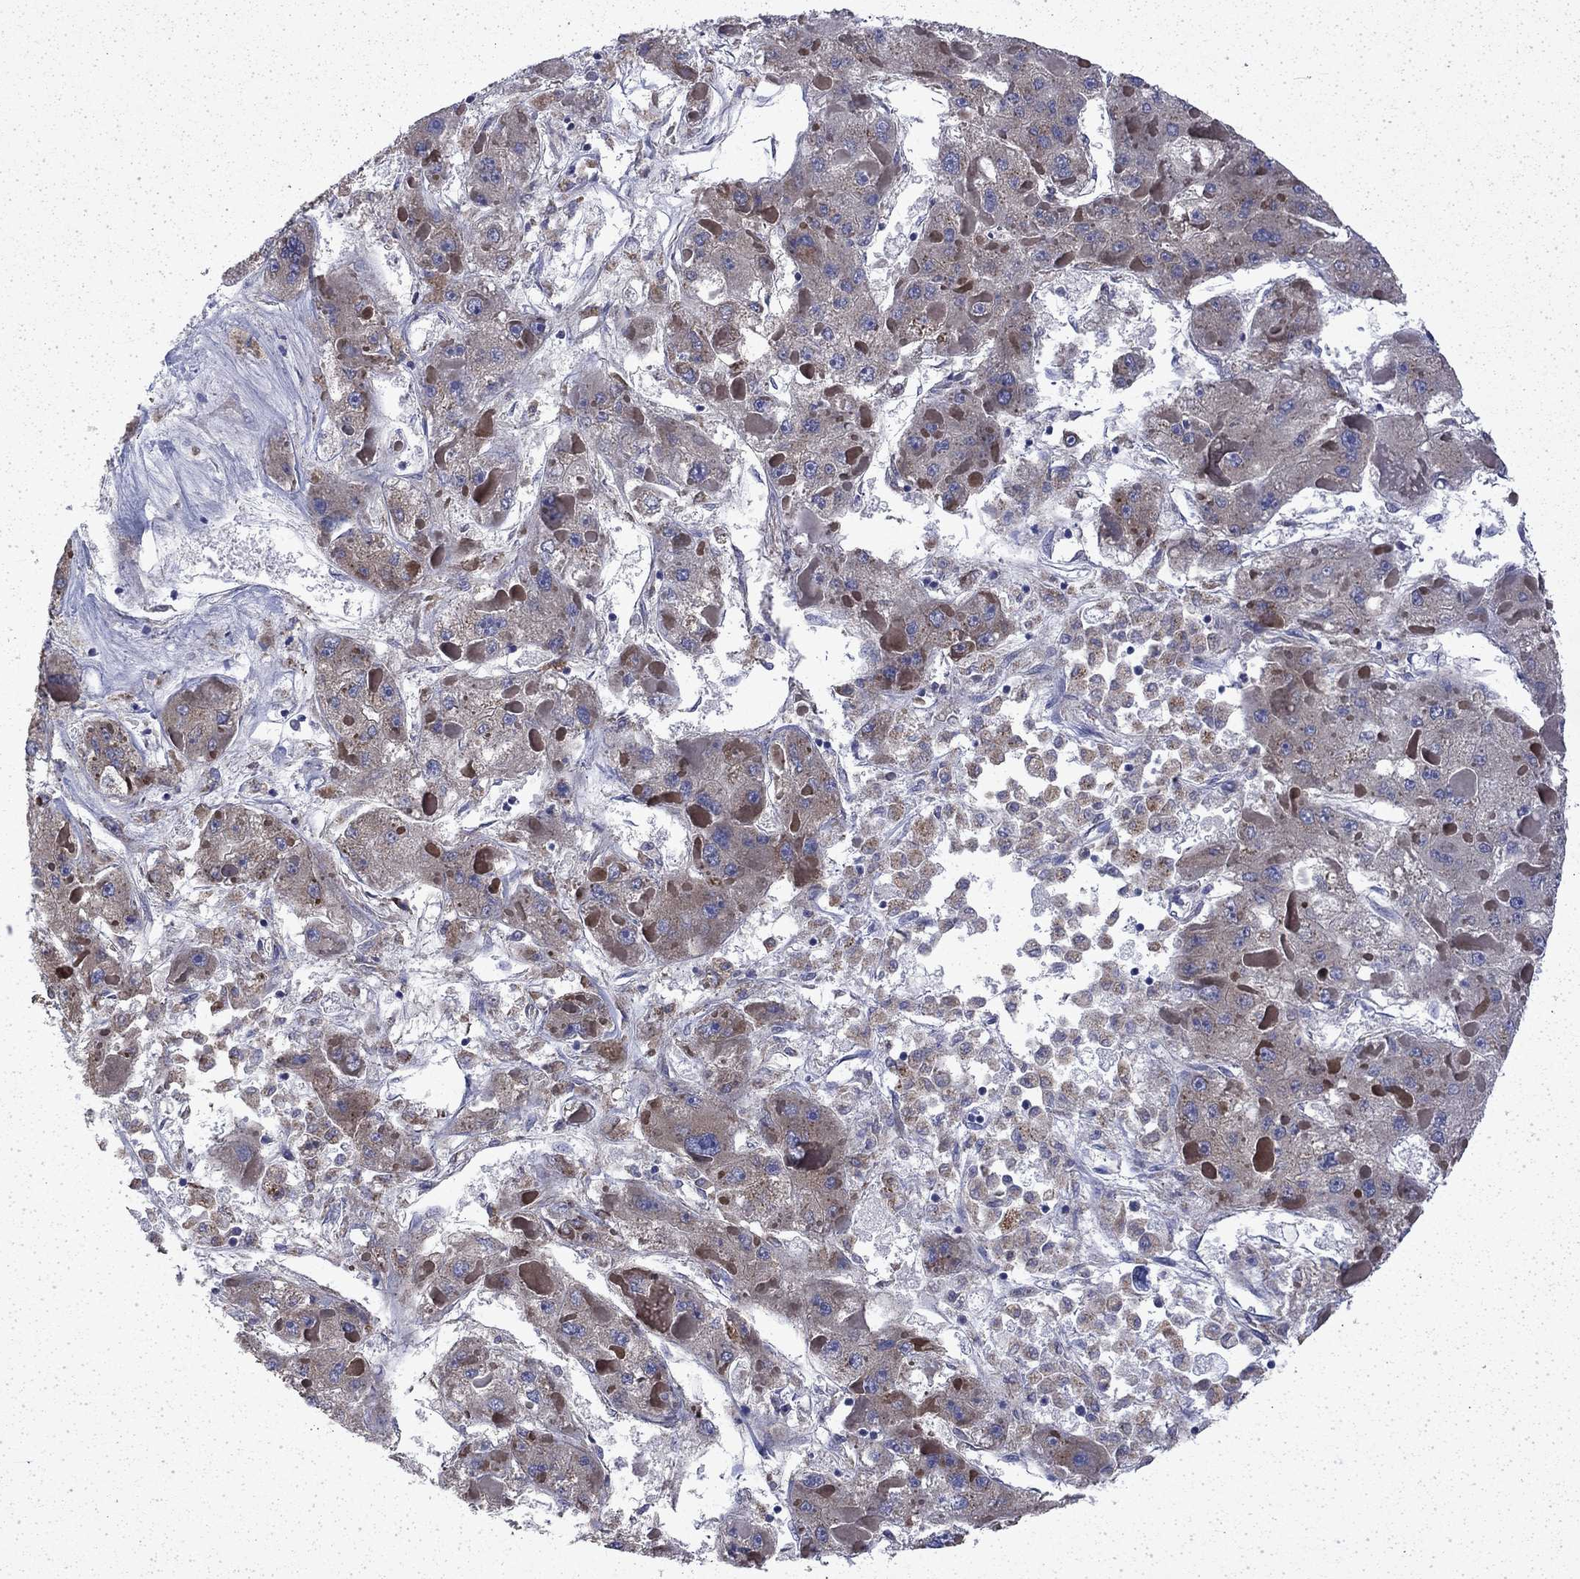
{"staining": {"intensity": "moderate", "quantity": "<25%", "location": "cytoplasmic/membranous"}, "tissue": "liver cancer", "cell_type": "Tumor cells", "image_type": "cancer", "snomed": [{"axis": "morphology", "description": "Carcinoma, Hepatocellular, NOS"}, {"axis": "topography", "description": "Liver"}], "caption": "This is an image of immunohistochemistry (IHC) staining of liver hepatocellular carcinoma, which shows moderate expression in the cytoplasmic/membranous of tumor cells.", "gene": "DTNA", "patient": {"sex": "female", "age": 73}}